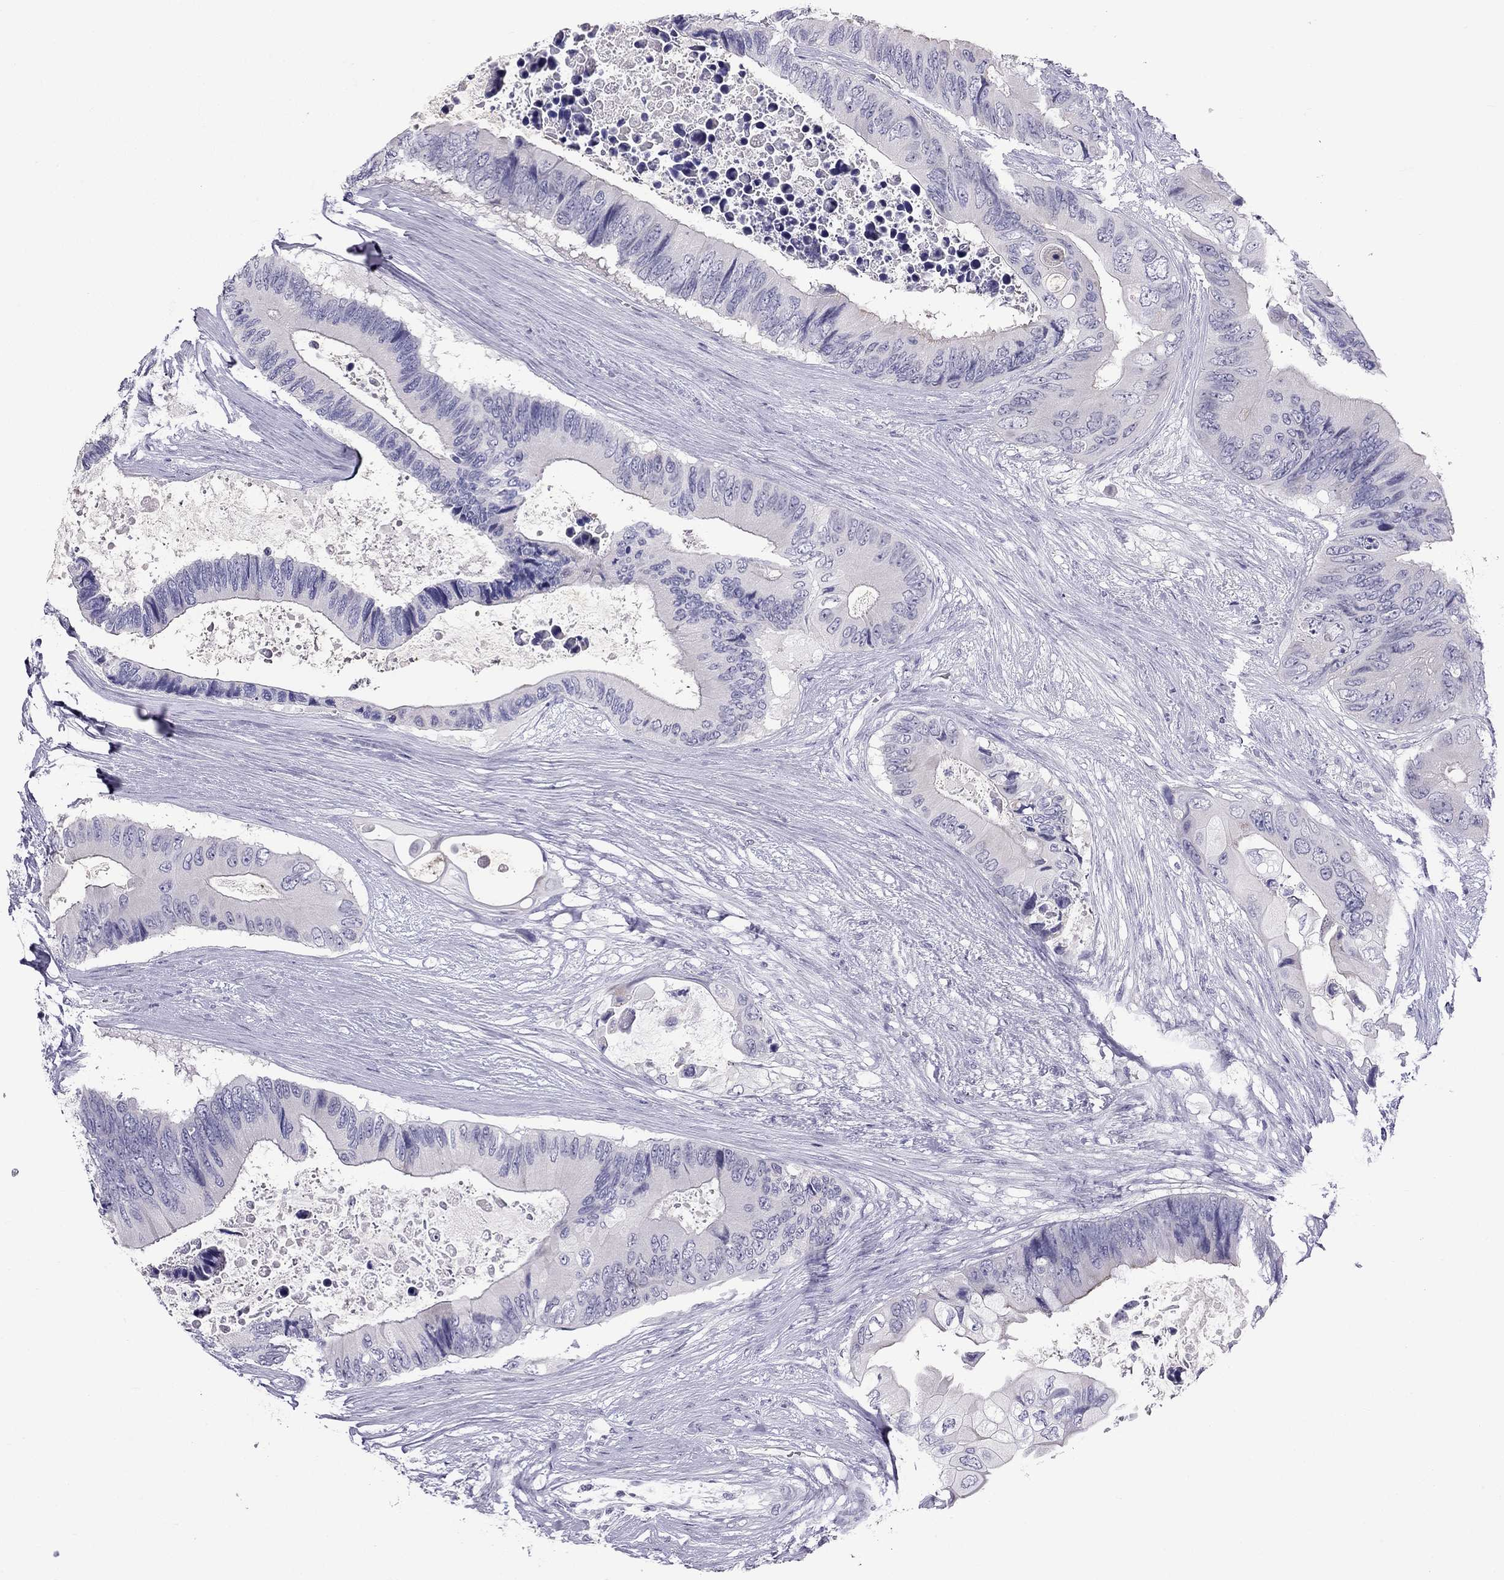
{"staining": {"intensity": "negative", "quantity": "none", "location": "none"}, "tissue": "colorectal cancer", "cell_type": "Tumor cells", "image_type": "cancer", "snomed": [{"axis": "morphology", "description": "Adenocarcinoma, NOS"}, {"axis": "topography", "description": "Rectum"}], "caption": "Photomicrograph shows no protein positivity in tumor cells of colorectal cancer tissue.", "gene": "TEX14", "patient": {"sex": "male", "age": 63}}